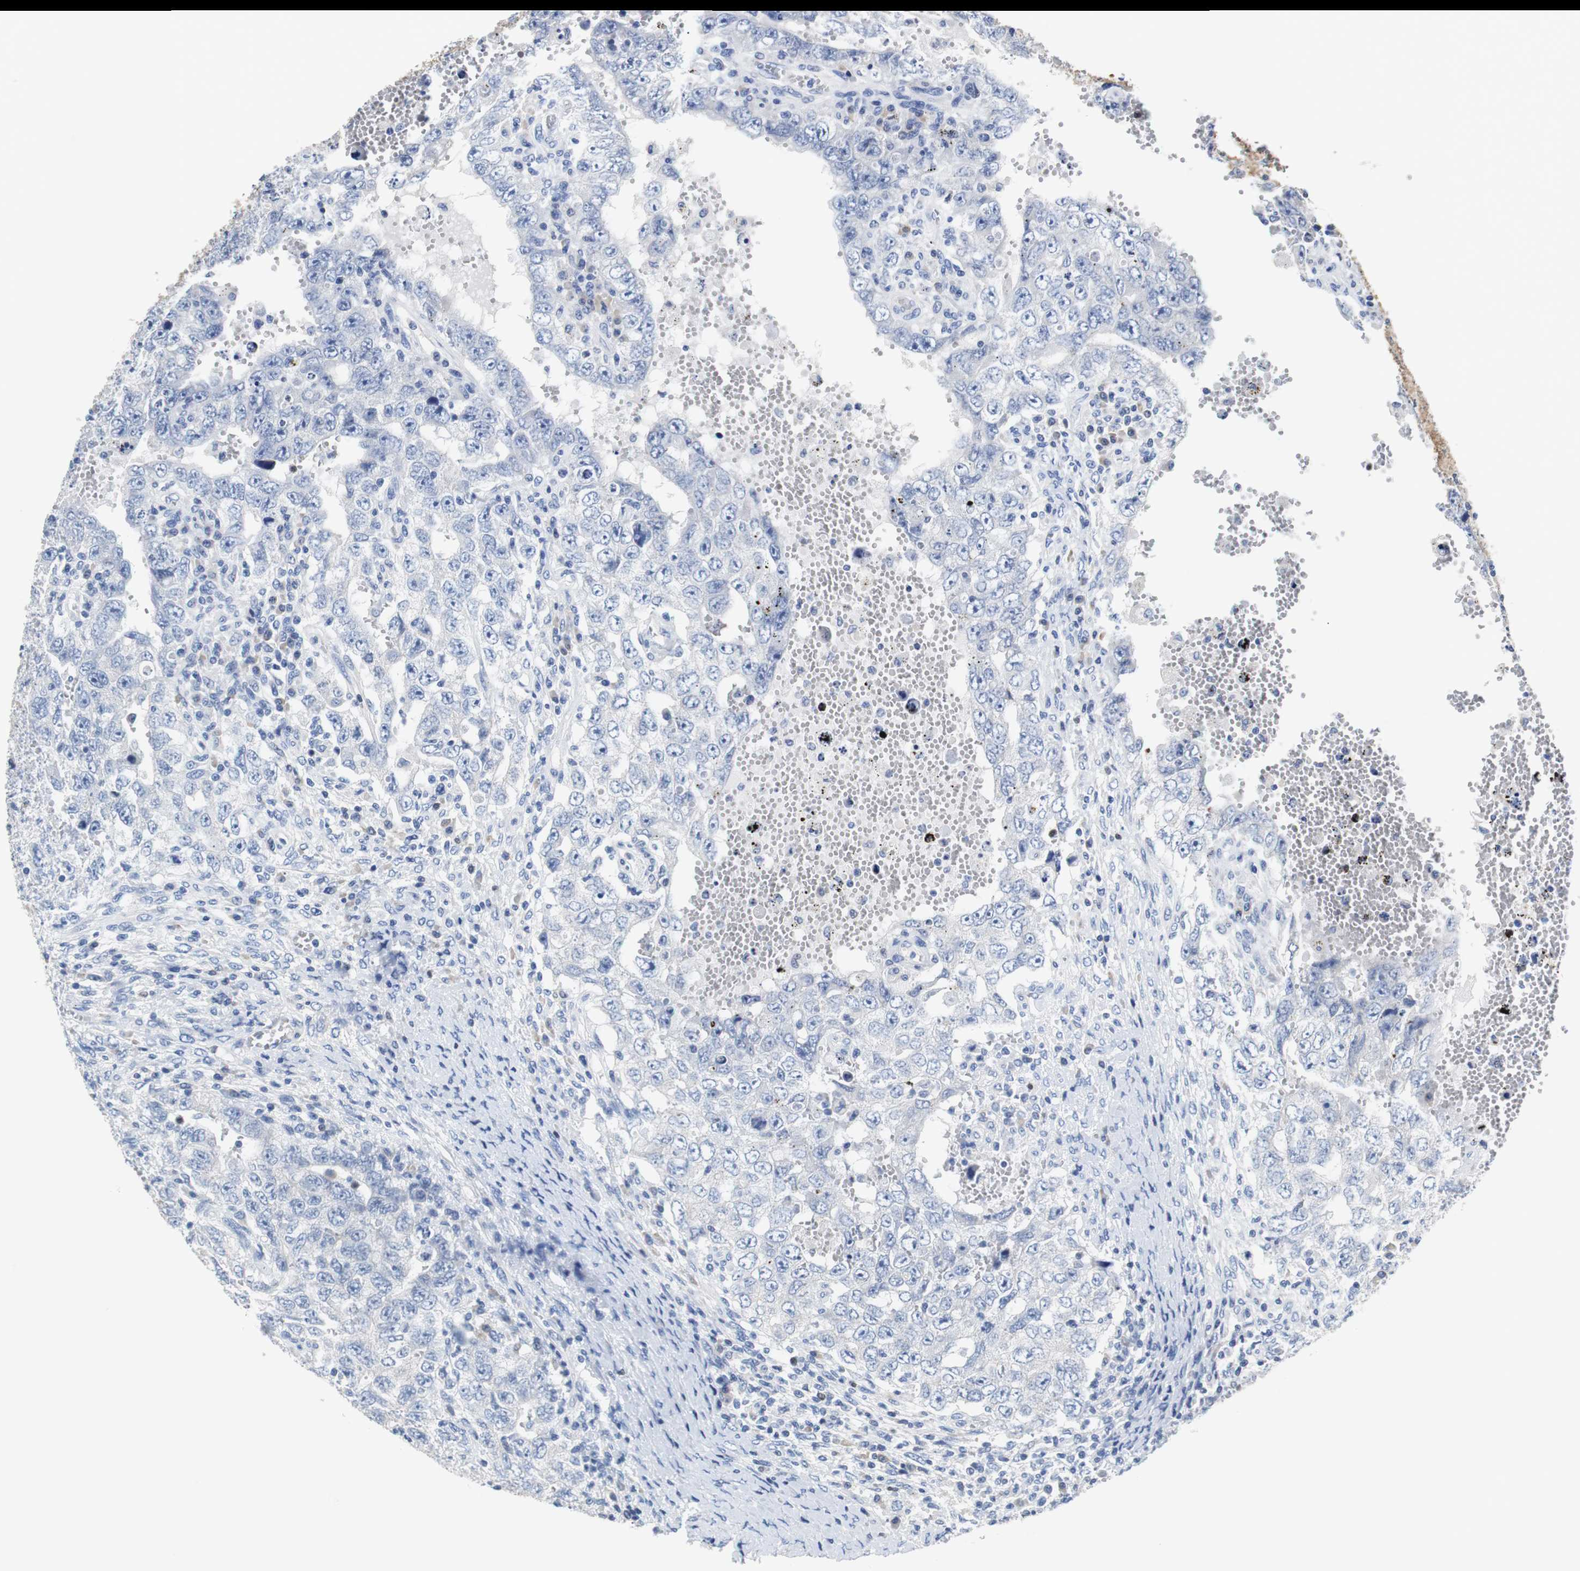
{"staining": {"intensity": "negative", "quantity": "none", "location": "none"}, "tissue": "testis cancer", "cell_type": "Tumor cells", "image_type": "cancer", "snomed": [{"axis": "morphology", "description": "Carcinoma, Embryonal, NOS"}, {"axis": "topography", "description": "Testis"}], "caption": "Embryonal carcinoma (testis) was stained to show a protein in brown. There is no significant expression in tumor cells. (Immunohistochemistry, brightfield microscopy, high magnification).", "gene": "PCK1", "patient": {"sex": "male", "age": 26}}